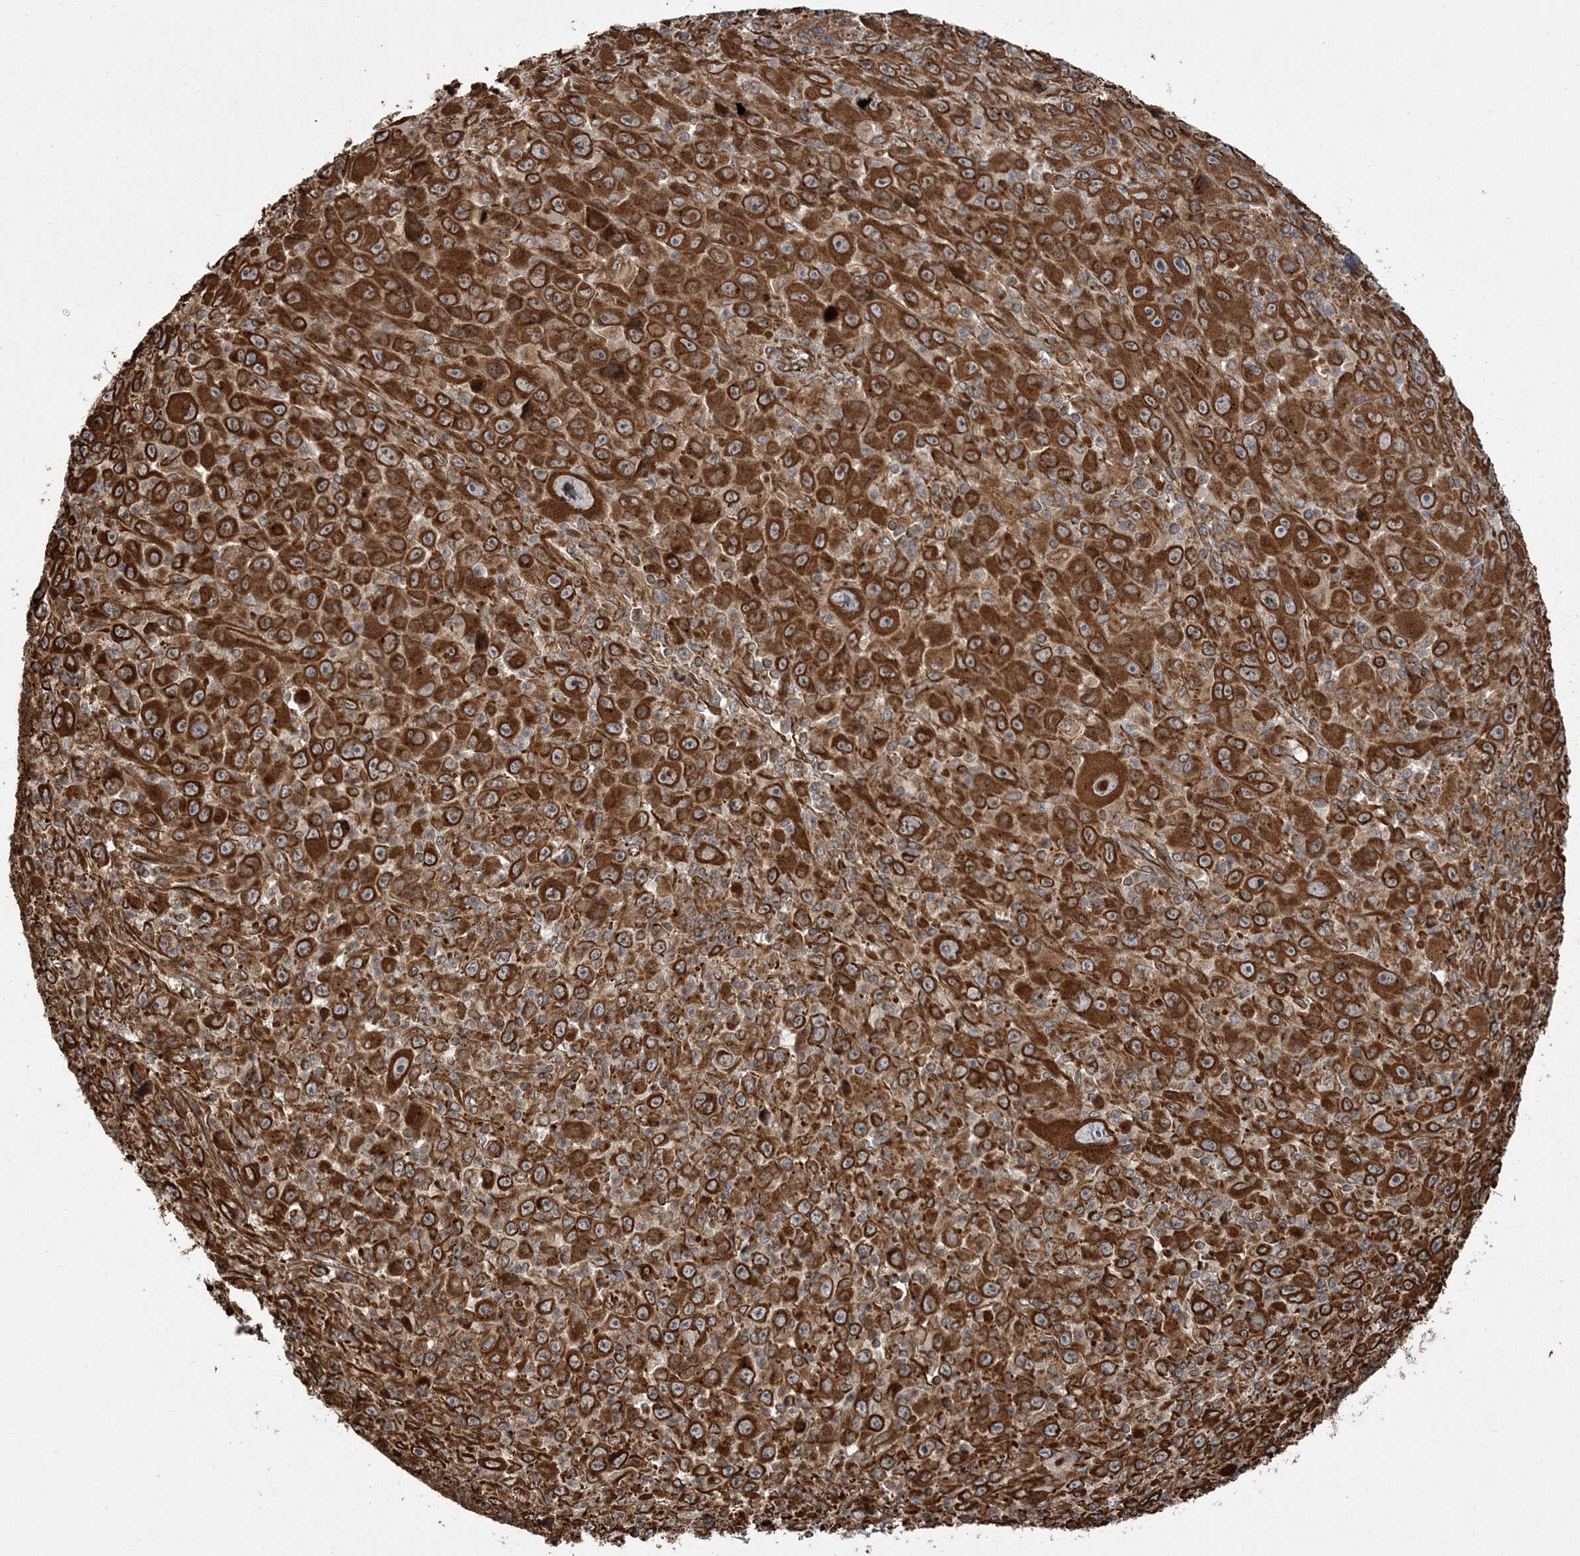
{"staining": {"intensity": "strong", "quantity": ">75%", "location": "cytoplasmic/membranous"}, "tissue": "melanoma", "cell_type": "Tumor cells", "image_type": "cancer", "snomed": [{"axis": "morphology", "description": "Malignant melanoma, Metastatic site"}, {"axis": "topography", "description": "Skin"}], "caption": "This is a micrograph of IHC staining of malignant melanoma (metastatic site), which shows strong expression in the cytoplasmic/membranous of tumor cells.", "gene": "FAM114A2", "patient": {"sex": "female", "age": 56}}